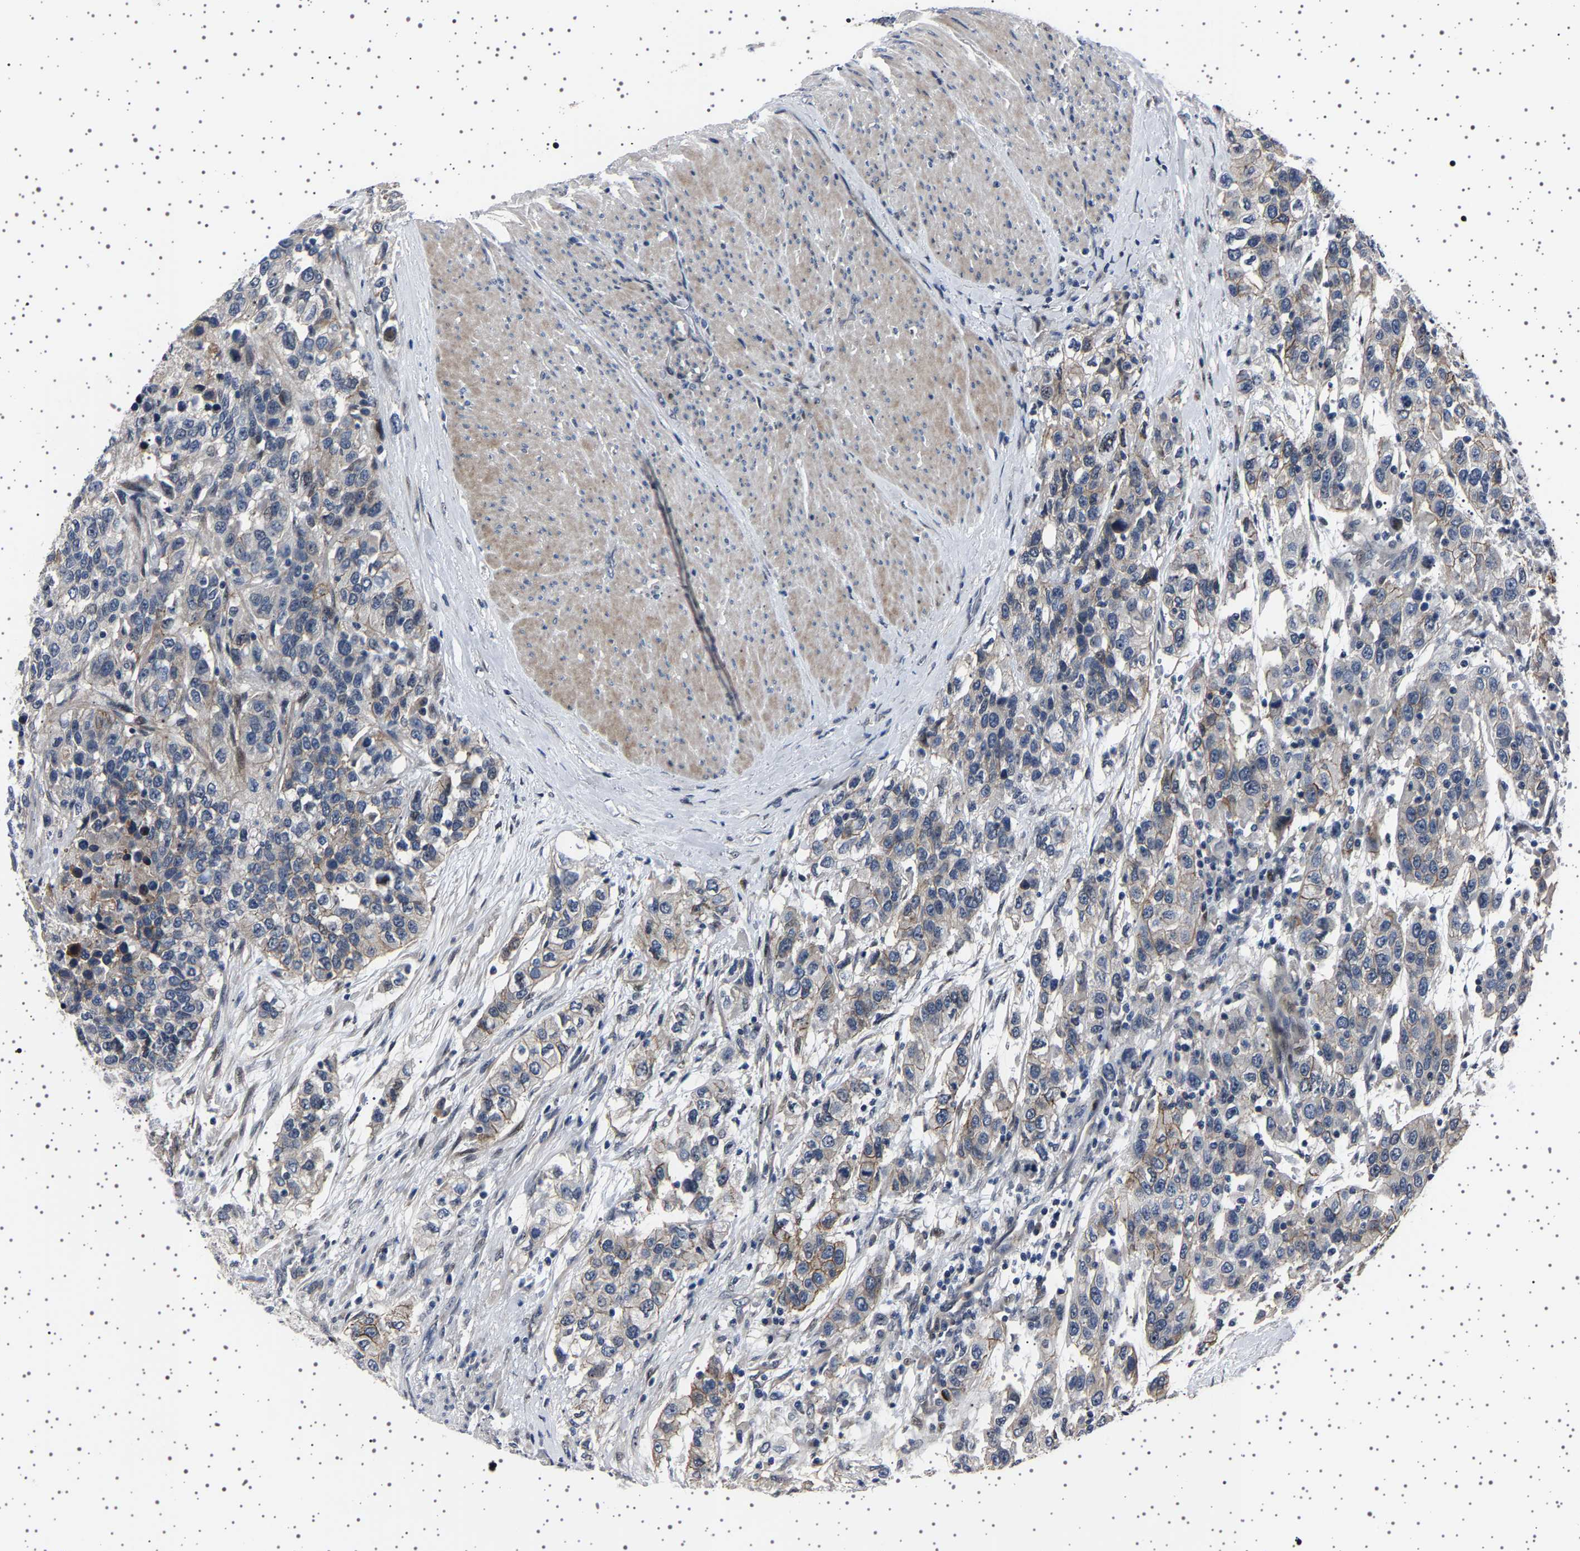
{"staining": {"intensity": "weak", "quantity": "<25%", "location": "cytoplasmic/membranous,nuclear"}, "tissue": "urothelial cancer", "cell_type": "Tumor cells", "image_type": "cancer", "snomed": [{"axis": "morphology", "description": "Urothelial carcinoma, High grade"}, {"axis": "topography", "description": "Urinary bladder"}], "caption": "High magnification brightfield microscopy of urothelial carcinoma (high-grade) stained with DAB (3,3'-diaminobenzidine) (brown) and counterstained with hematoxylin (blue): tumor cells show no significant positivity.", "gene": "PAK5", "patient": {"sex": "female", "age": 80}}